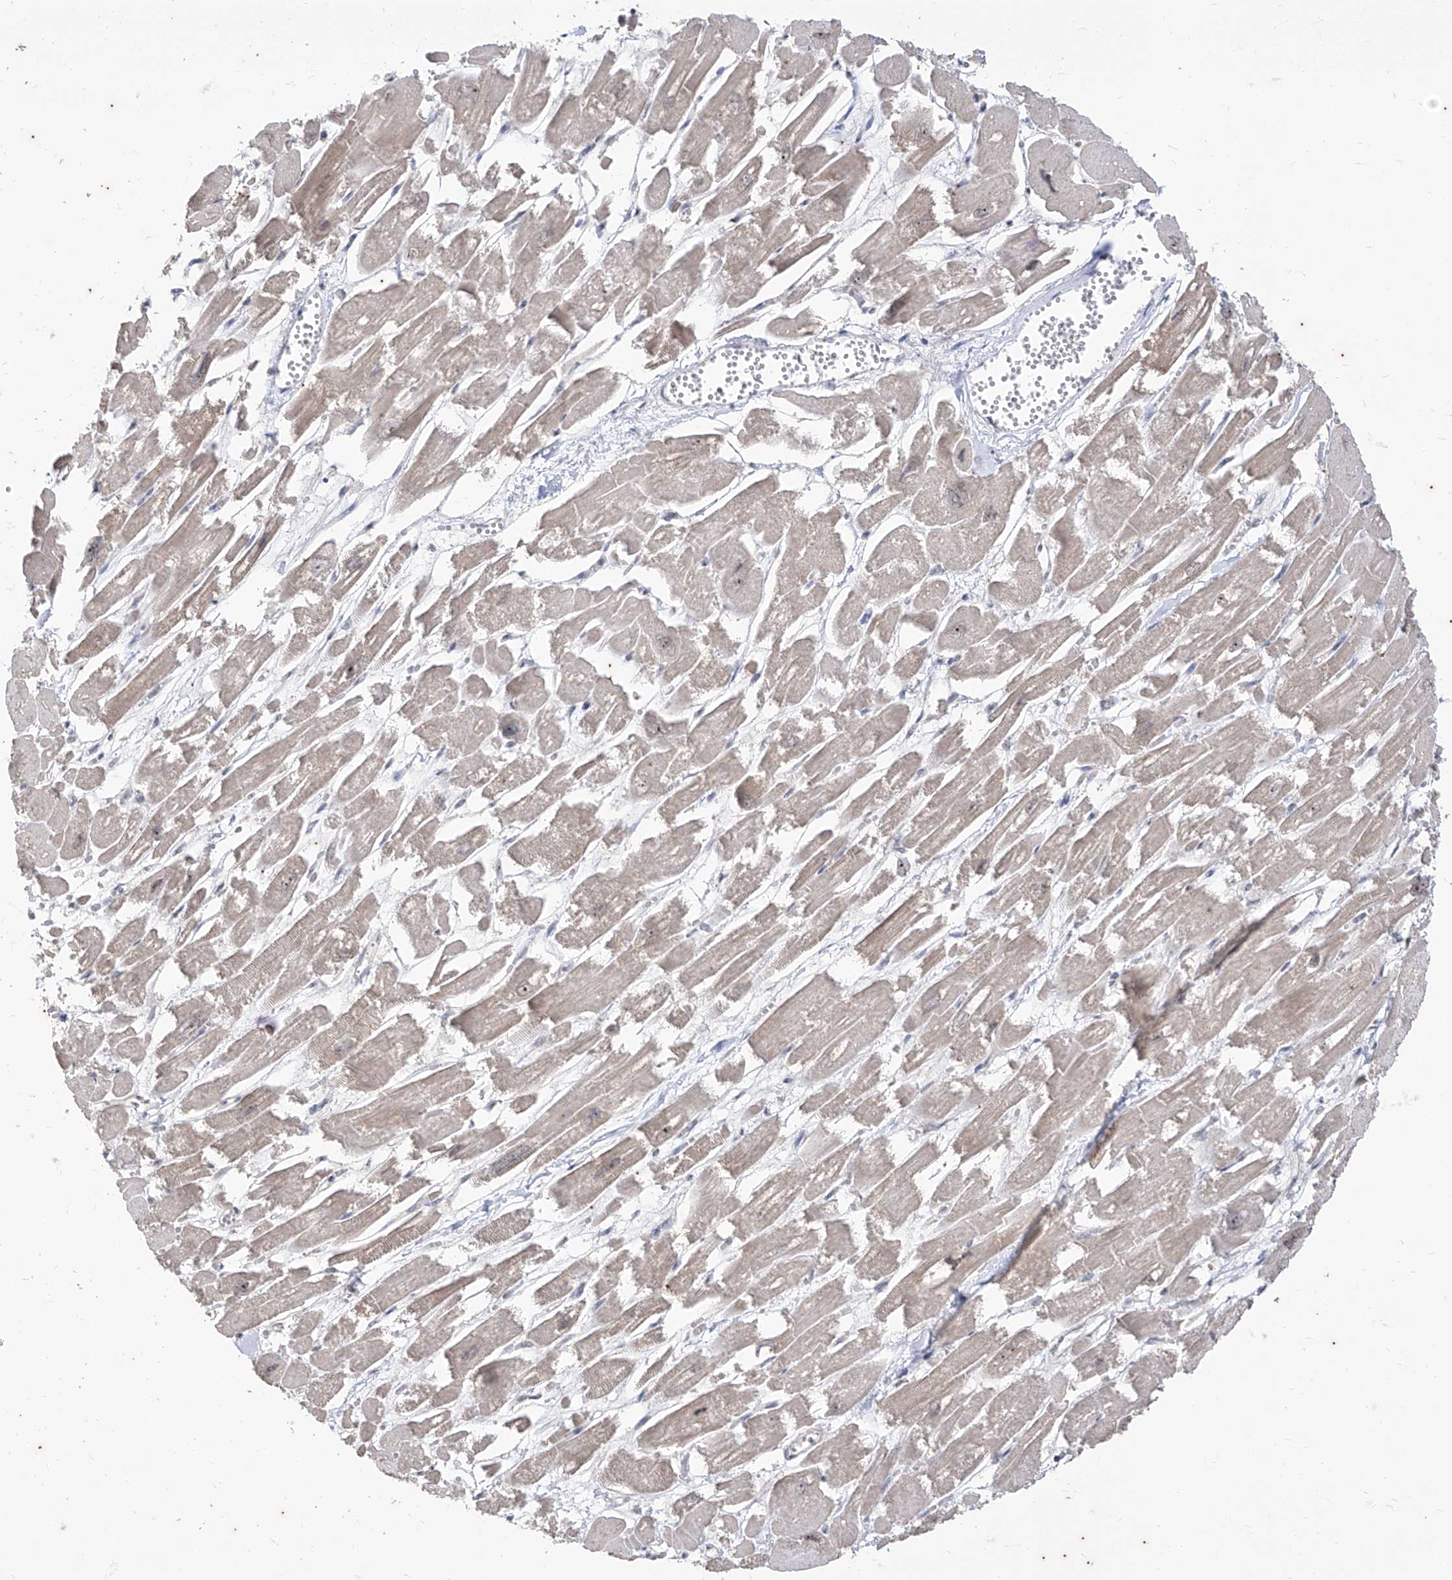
{"staining": {"intensity": "weak", "quantity": "25%-75%", "location": "cytoplasmic/membranous,nuclear"}, "tissue": "heart muscle", "cell_type": "Cardiomyocytes", "image_type": "normal", "snomed": [{"axis": "morphology", "description": "Normal tissue, NOS"}, {"axis": "topography", "description": "Heart"}], "caption": "IHC staining of benign heart muscle, which exhibits low levels of weak cytoplasmic/membranous,nuclear positivity in approximately 25%-75% of cardiomyocytes indicating weak cytoplasmic/membranous,nuclear protein positivity. The staining was performed using DAB (3,3'-diaminobenzidine) (brown) for protein detection and nuclei were counterstained in hematoxylin (blue).", "gene": "PHF20L1", "patient": {"sex": "male", "age": 54}}